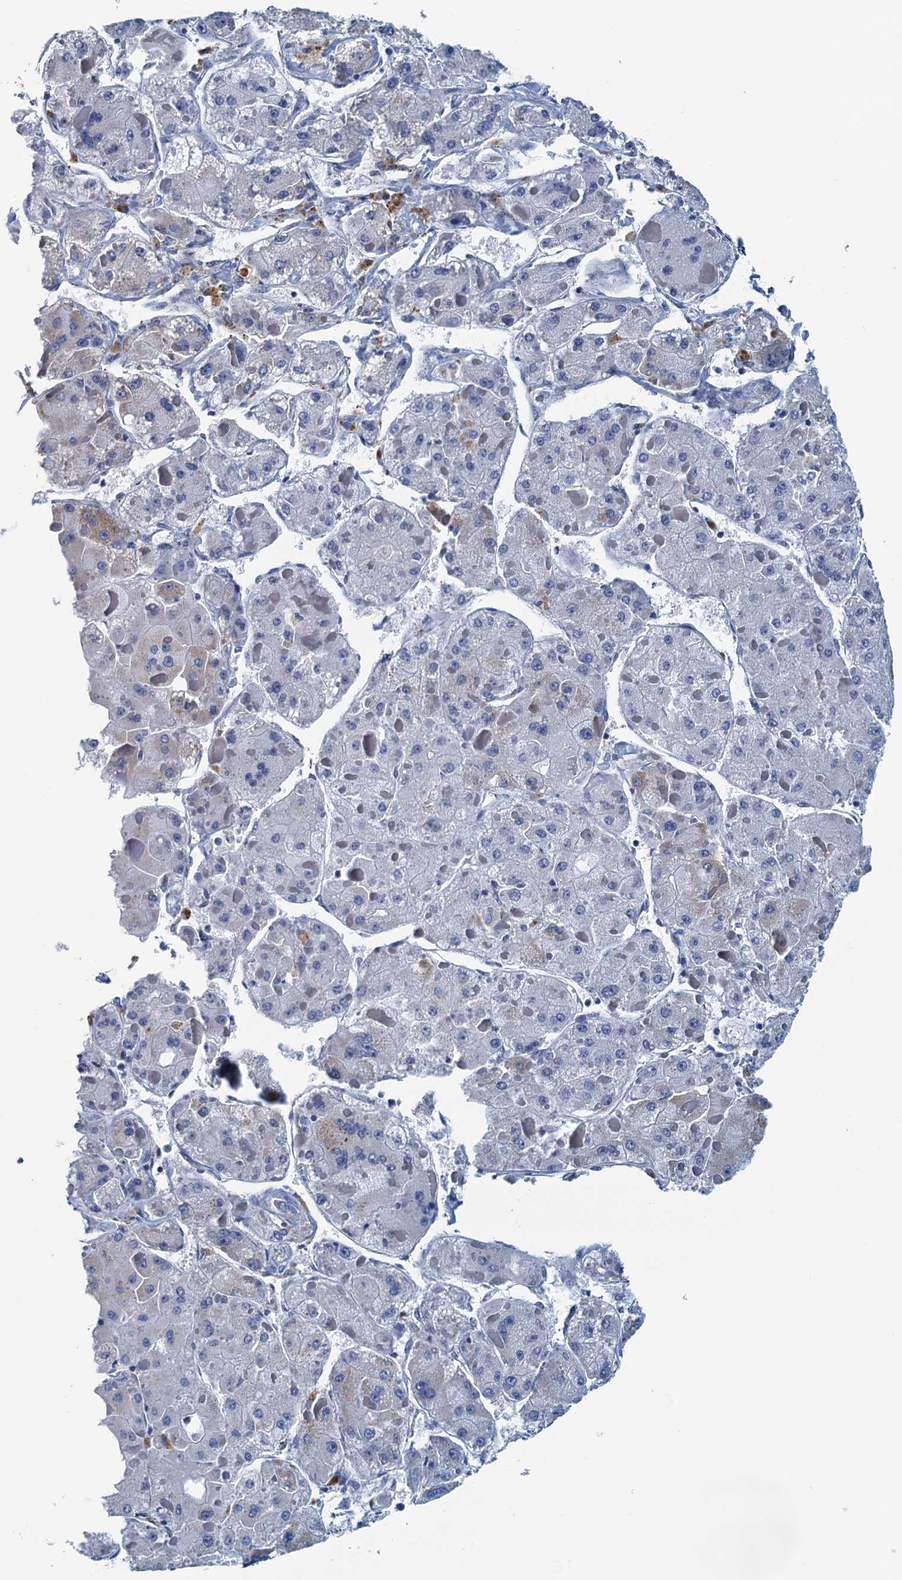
{"staining": {"intensity": "negative", "quantity": "none", "location": "none"}, "tissue": "liver cancer", "cell_type": "Tumor cells", "image_type": "cancer", "snomed": [{"axis": "morphology", "description": "Carcinoma, Hepatocellular, NOS"}, {"axis": "topography", "description": "Liver"}], "caption": "Photomicrograph shows no protein expression in tumor cells of hepatocellular carcinoma (liver) tissue.", "gene": "DTD1", "patient": {"sex": "female", "age": 73}}